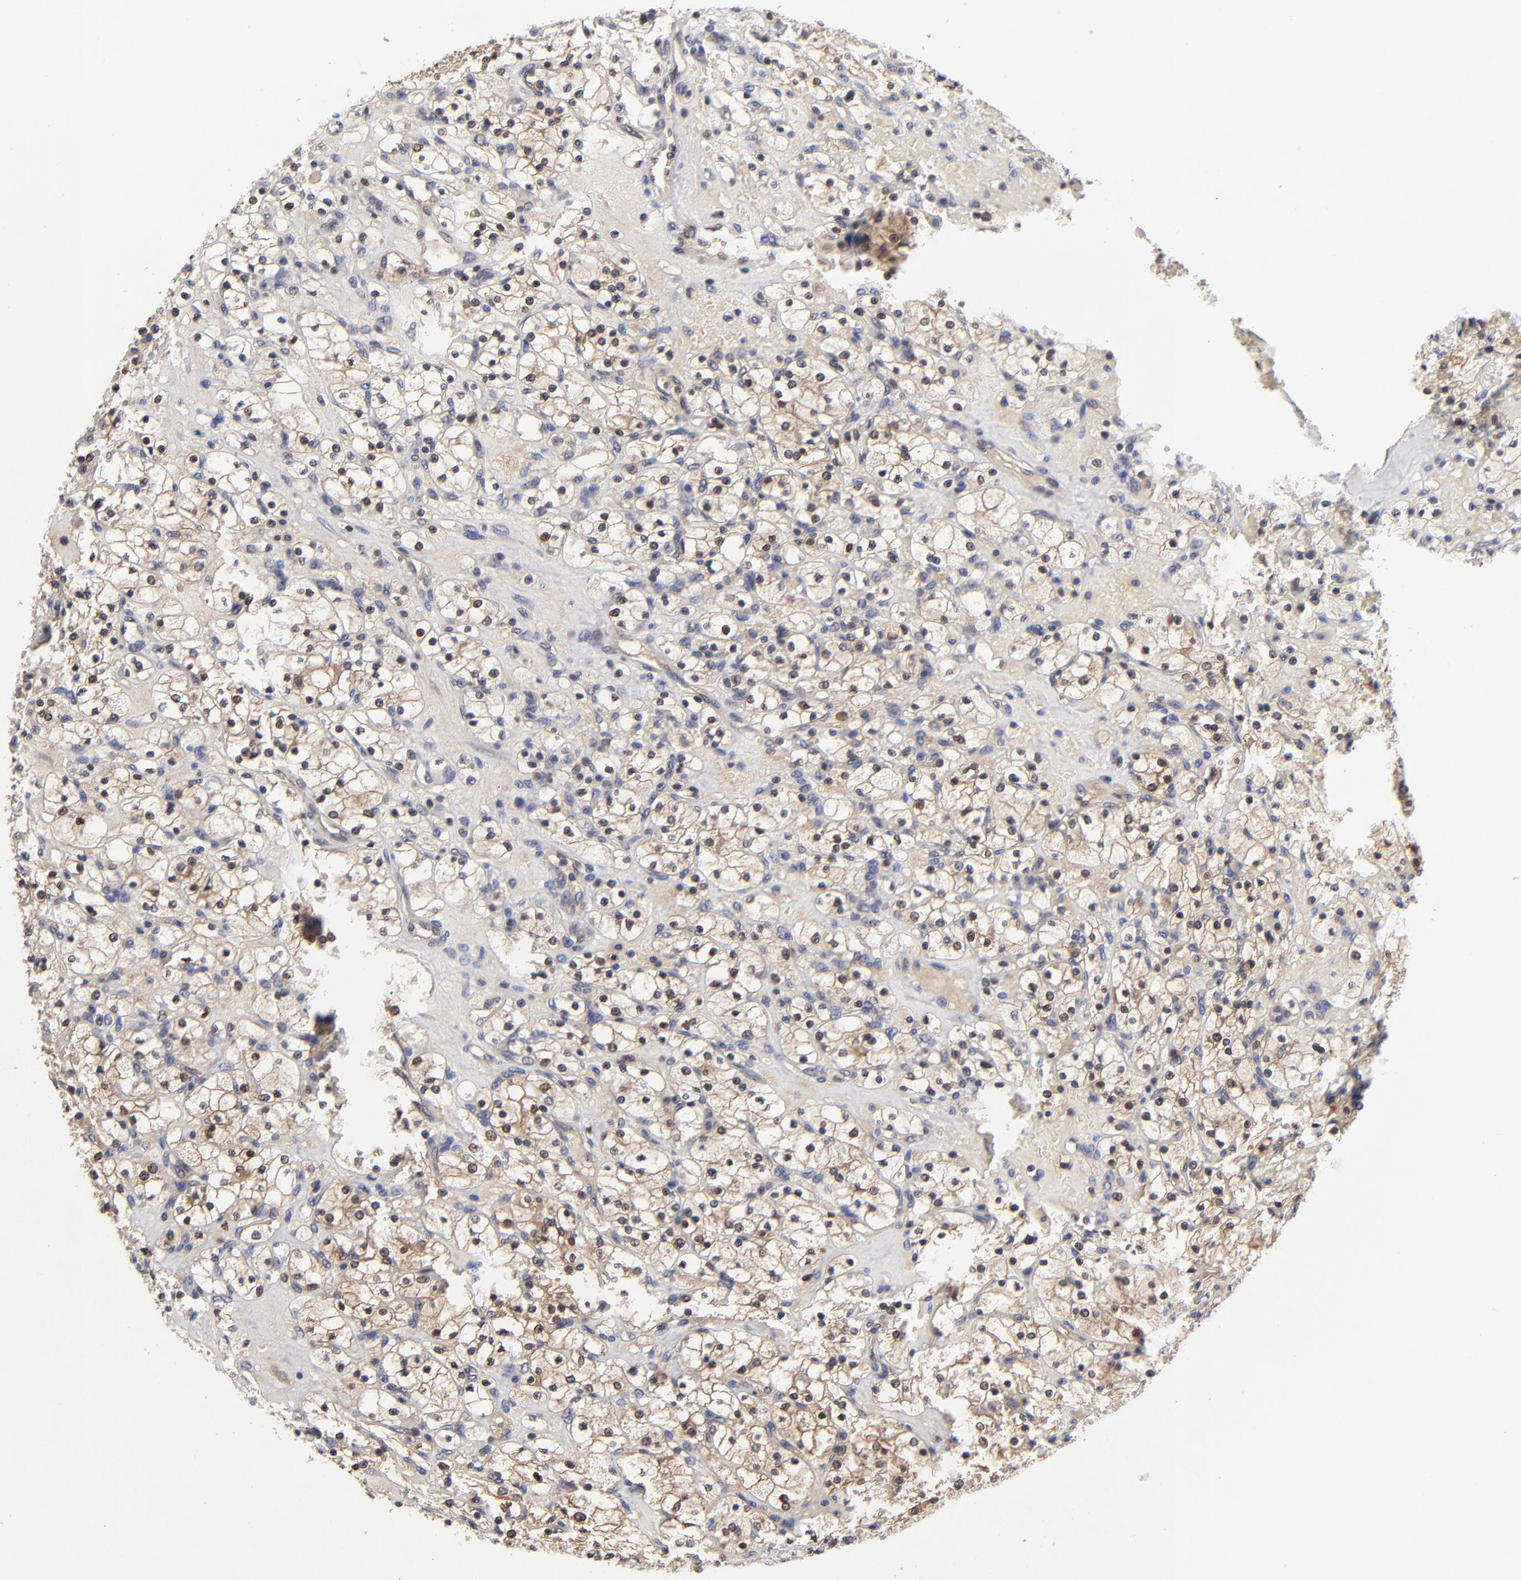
{"staining": {"intensity": "moderate", "quantity": "25%-75%", "location": "cytoplasmic/membranous,nuclear"}, "tissue": "renal cancer", "cell_type": "Tumor cells", "image_type": "cancer", "snomed": [{"axis": "morphology", "description": "Adenocarcinoma, NOS"}, {"axis": "topography", "description": "Kidney"}], "caption": "The photomicrograph shows staining of renal cancer, revealing moderate cytoplasmic/membranous and nuclear protein expression (brown color) within tumor cells.", "gene": "DCTPP1", "patient": {"sex": "female", "age": 83}}